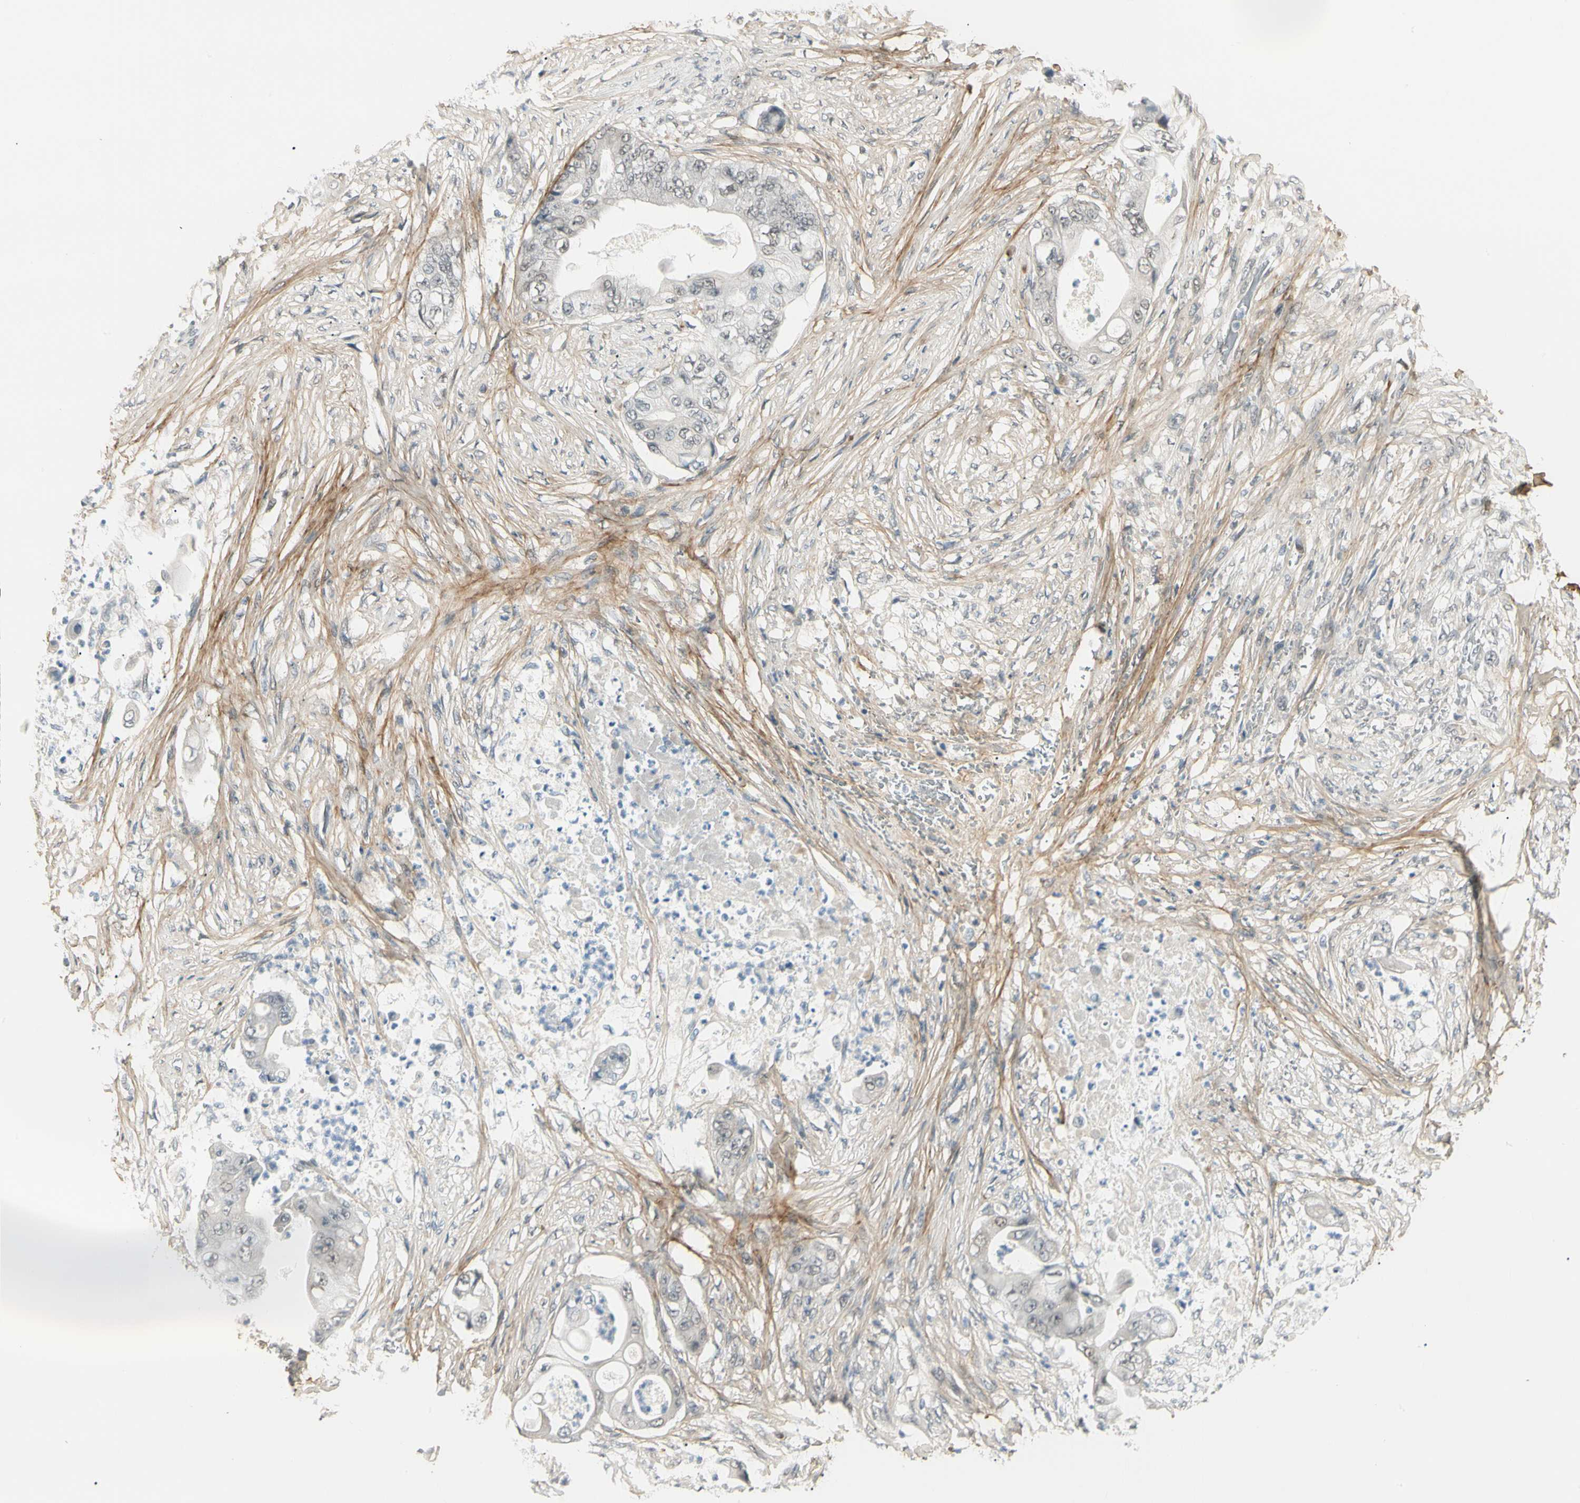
{"staining": {"intensity": "negative", "quantity": "none", "location": "none"}, "tissue": "stomach cancer", "cell_type": "Tumor cells", "image_type": "cancer", "snomed": [{"axis": "morphology", "description": "Adenocarcinoma, NOS"}, {"axis": "topography", "description": "Stomach"}], "caption": "Tumor cells show no significant positivity in stomach adenocarcinoma.", "gene": "ASPN", "patient": {"sex": "female", "age": 73}}